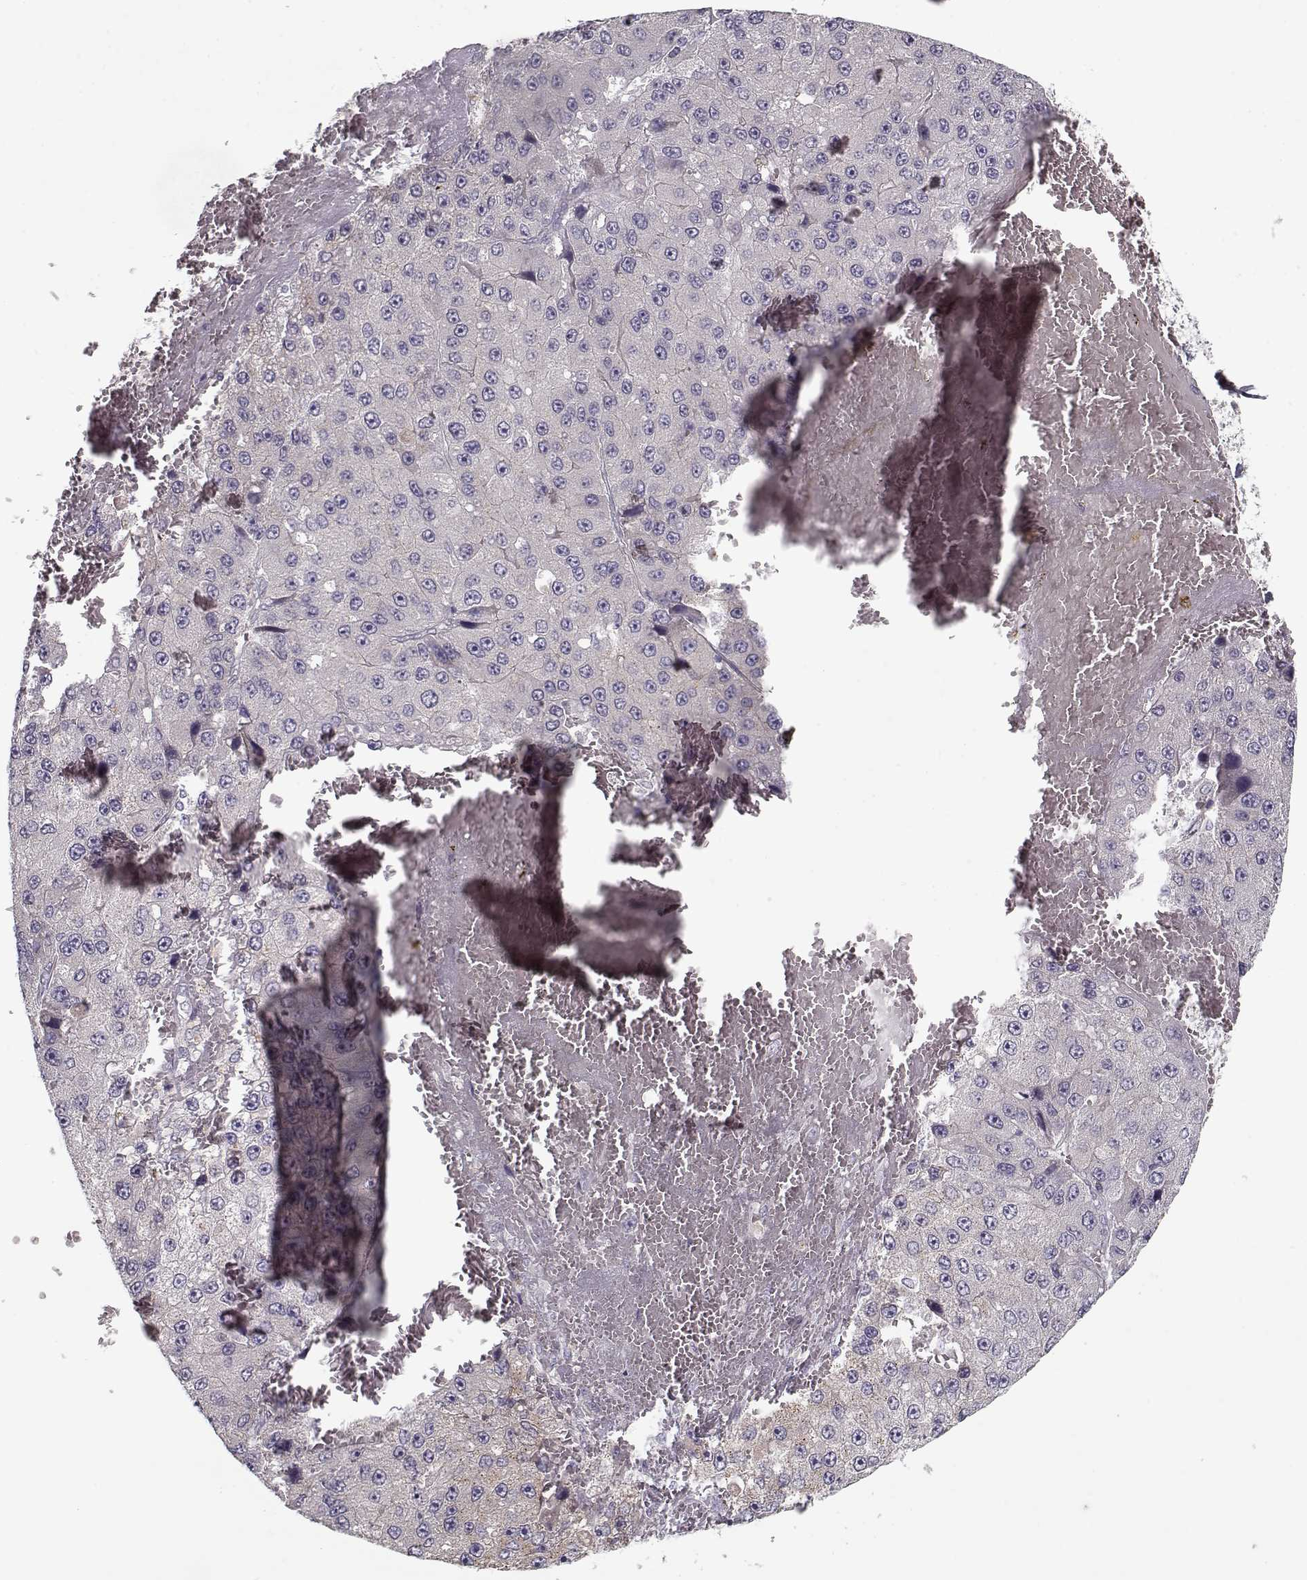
{"staining": {"intensity": "negative", "quantity": "none", "location": "none"}, "tissue": "liver cancer", "cell_type": "Tumor cells", "image_type": "cancer", "snomed": [{"axis": "morphology", "description": "Carcinoma, Hepatocellular, NOS"}, {"axis": "topography", "description": "Liver"}], "caption": "The photomicrograph exhibits no significant expression in tumor cells of liver cancer.", "gene": "UNC13D", "patient": {"sex": "female", "age": 73}}